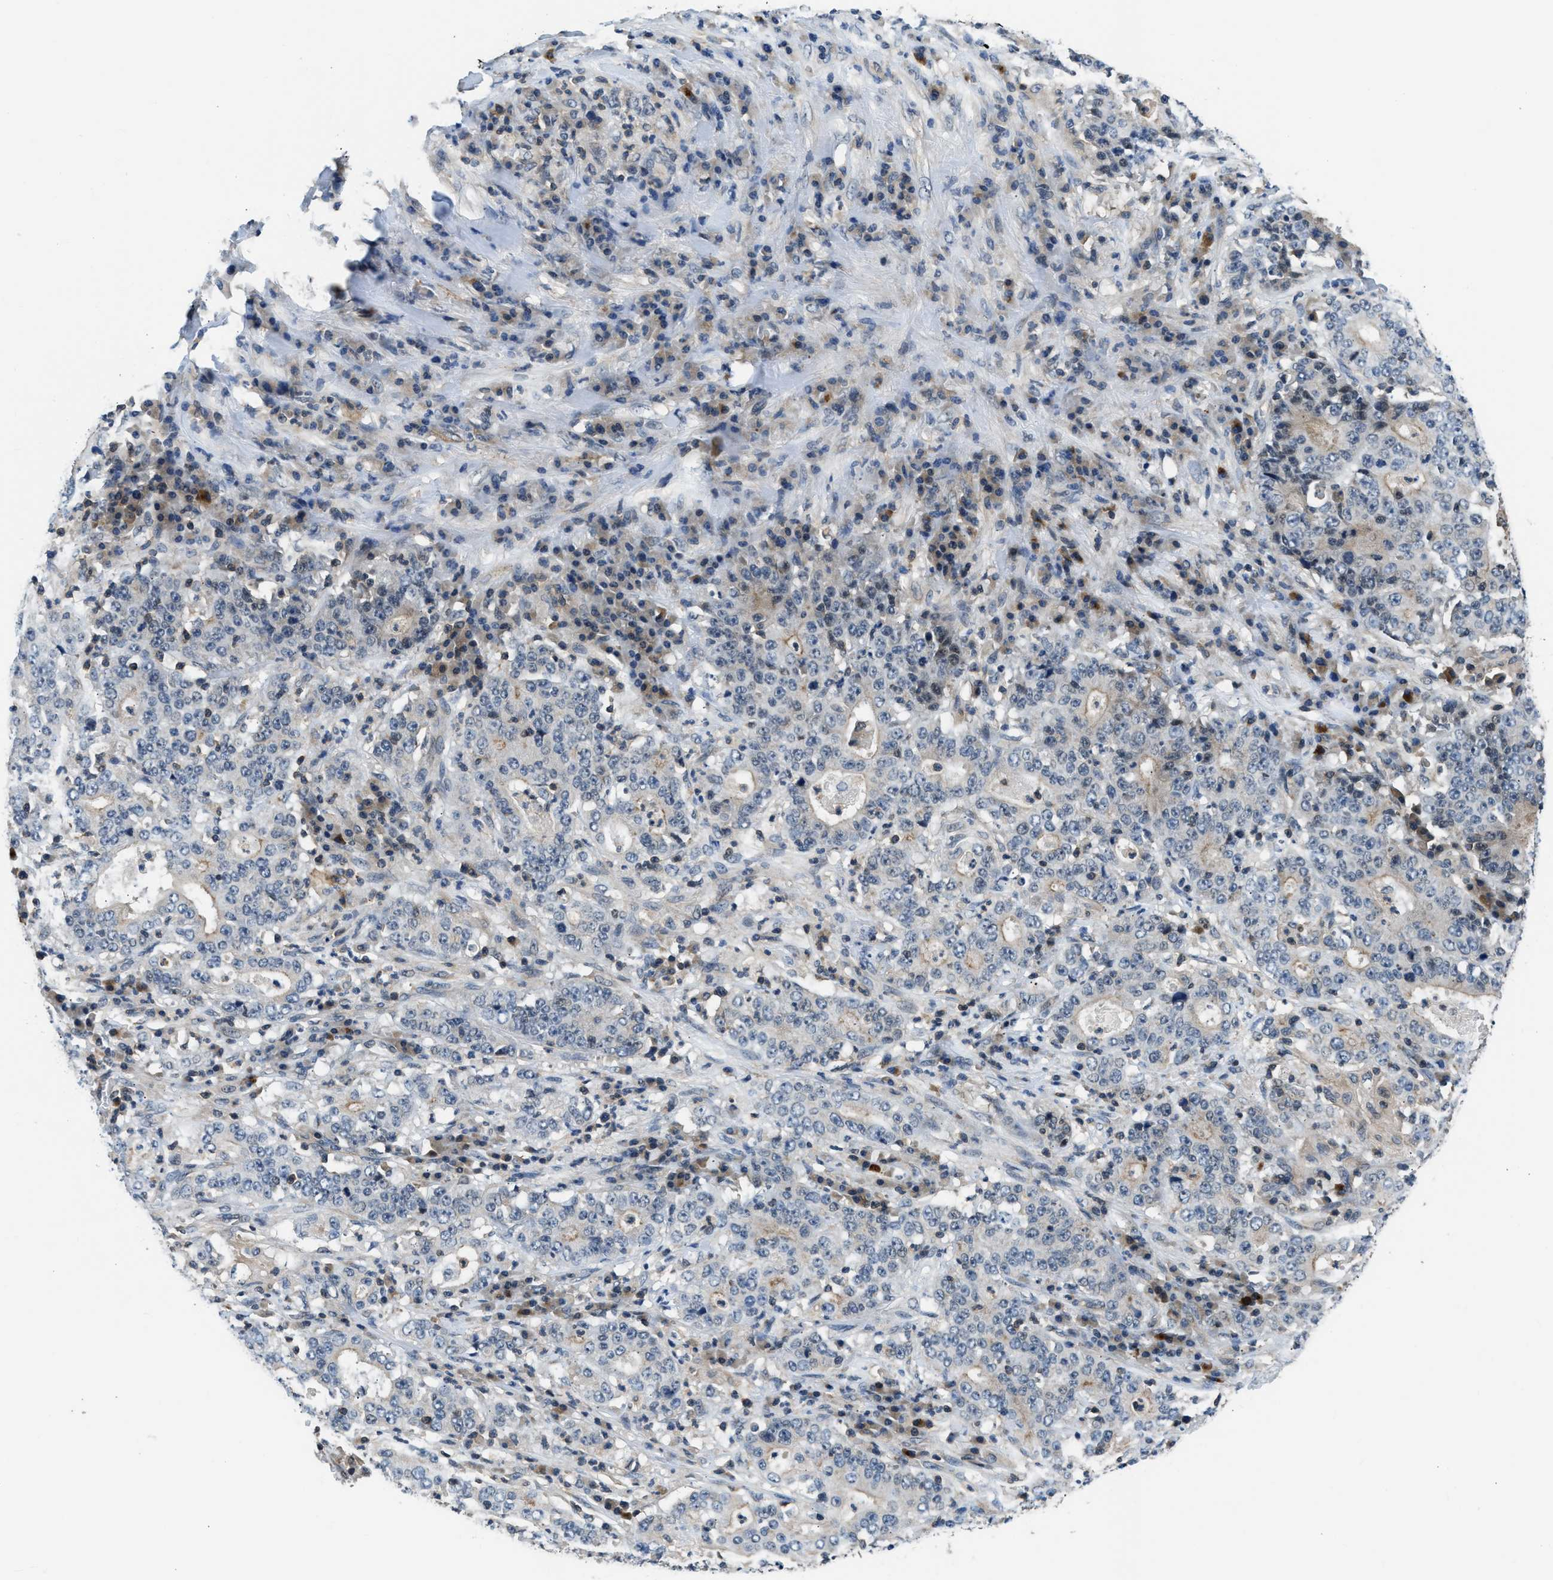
{"staining": {"intensity": "moderate", "quantity": "<25%", "location": "cytoplasmic/membranous"}, "tissue": "stomach cancer", "cell_type": "Tumor cells", "image_type": "cancer", "snomed": [{"axis": "morphology", "description": "Normal tissue, NOS"}, {"axis": "morphology", "description": "Adenocarcinoma, NOS"}, {"axis": "topography", "description": "Stomach, upper"}, {"axis": "topography", "description": "Stomach"}], "caption": "Stomach adenocarcinoma tissue exhibits moderate cytoplasmic/membranous expression in approximately <25% of tumor cells, visualized by immunohistochemistry.", "gene": "MTMR1", "patient": {"sex": "male", "age": 59}}